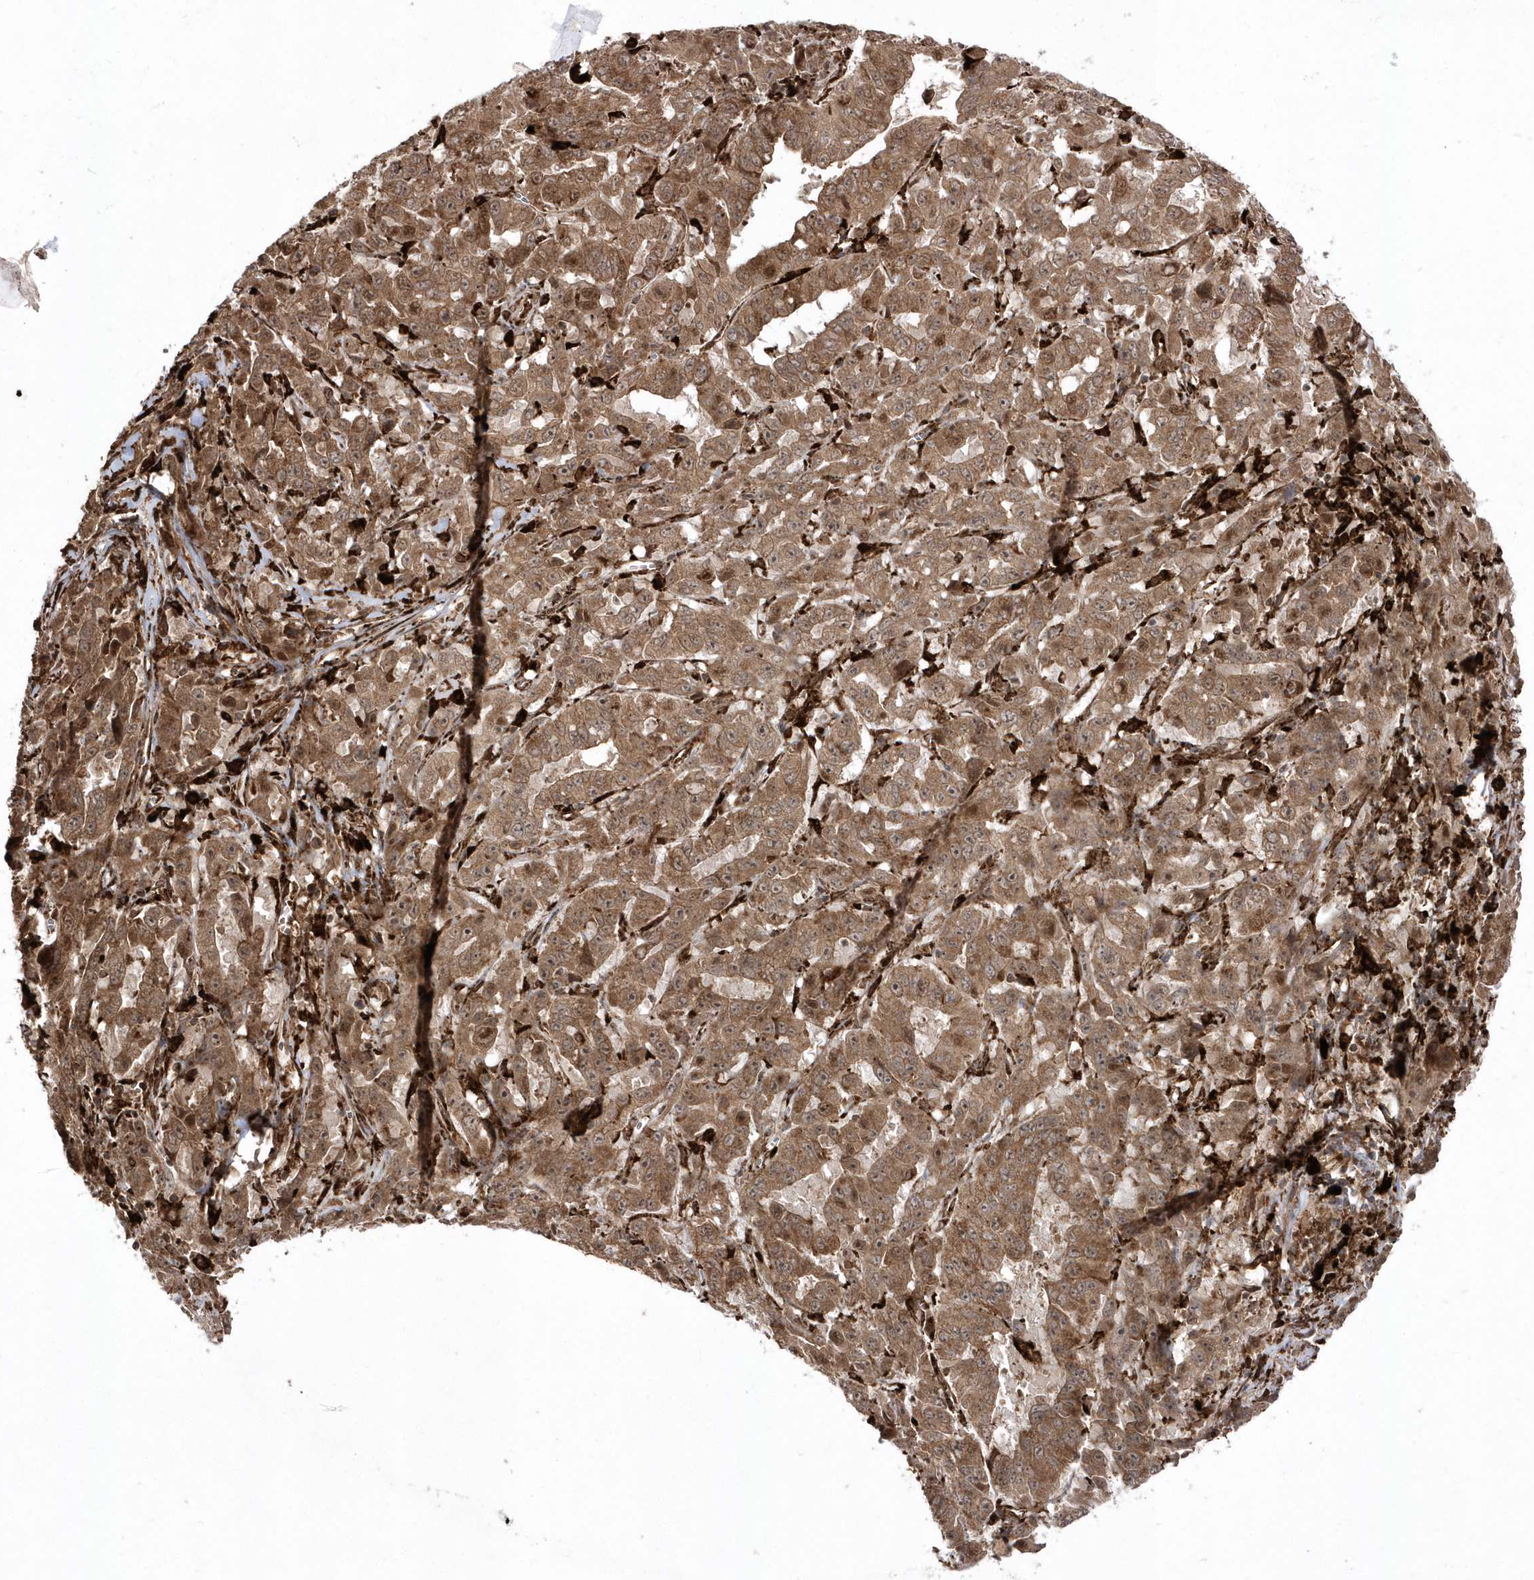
{"staining": {"intensity": "moderate", "quantity": ">75%", "location": "cytoplasmic/membranous,nuclear"}, "tissue": "pancreatic cancer", "cell_type": "Tumor cells", "image_type": "cancer", "snomed": [{"axis": "morphology", "description": "Adenocarcinoma, NOS"}, {"axis": "topography", "description": "Pancreas"}], "caption": "A brown stain highlights moderate cytoplasmic/membranous and nuclear positivity of a protein in human pancreatic cancer tumor cells.", "gene": "EPC2", "patient": {"sex": "male", "age": 63}}